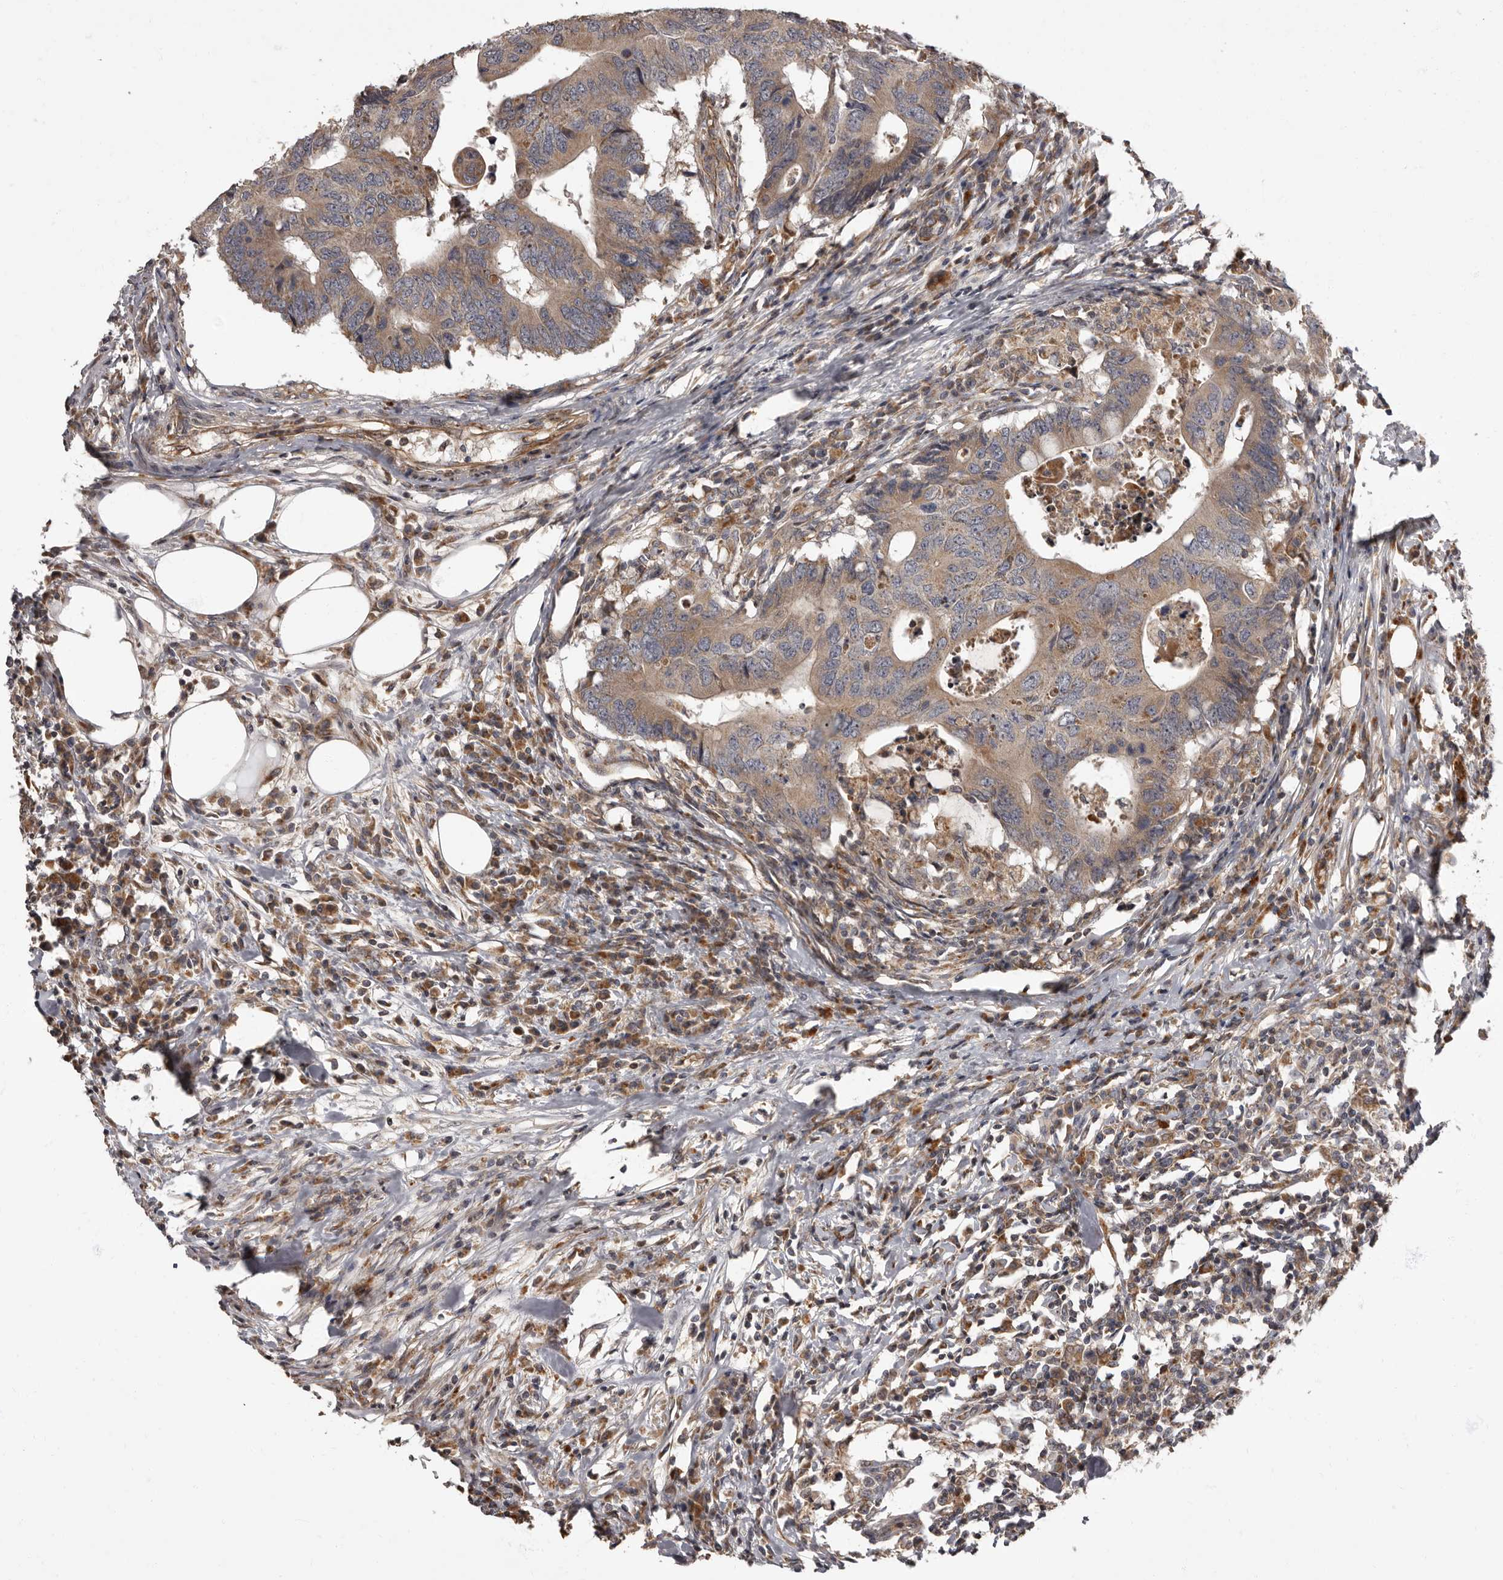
{"staining": {"intensity": "moderate", "quantity": ">75%", "location": "cytoplasmic/membranous"}, "tissue": "colorectal cancer", "cell_type": "Tumor cells", "image_type": "cancer", "snomed": [{"axis": "morphology", "description": "Adenocarcinoma, NOS"}, {"axis": "topography", "description": "Colon"}], "caption": "Tumor cells show medium levels of moderate cytoplasmic/membranous positivity in about >75% of cells in adenocarcinoma (colorectal).", "gene": "ADCY2", "patient": {"sex": "male", "age": 71}}